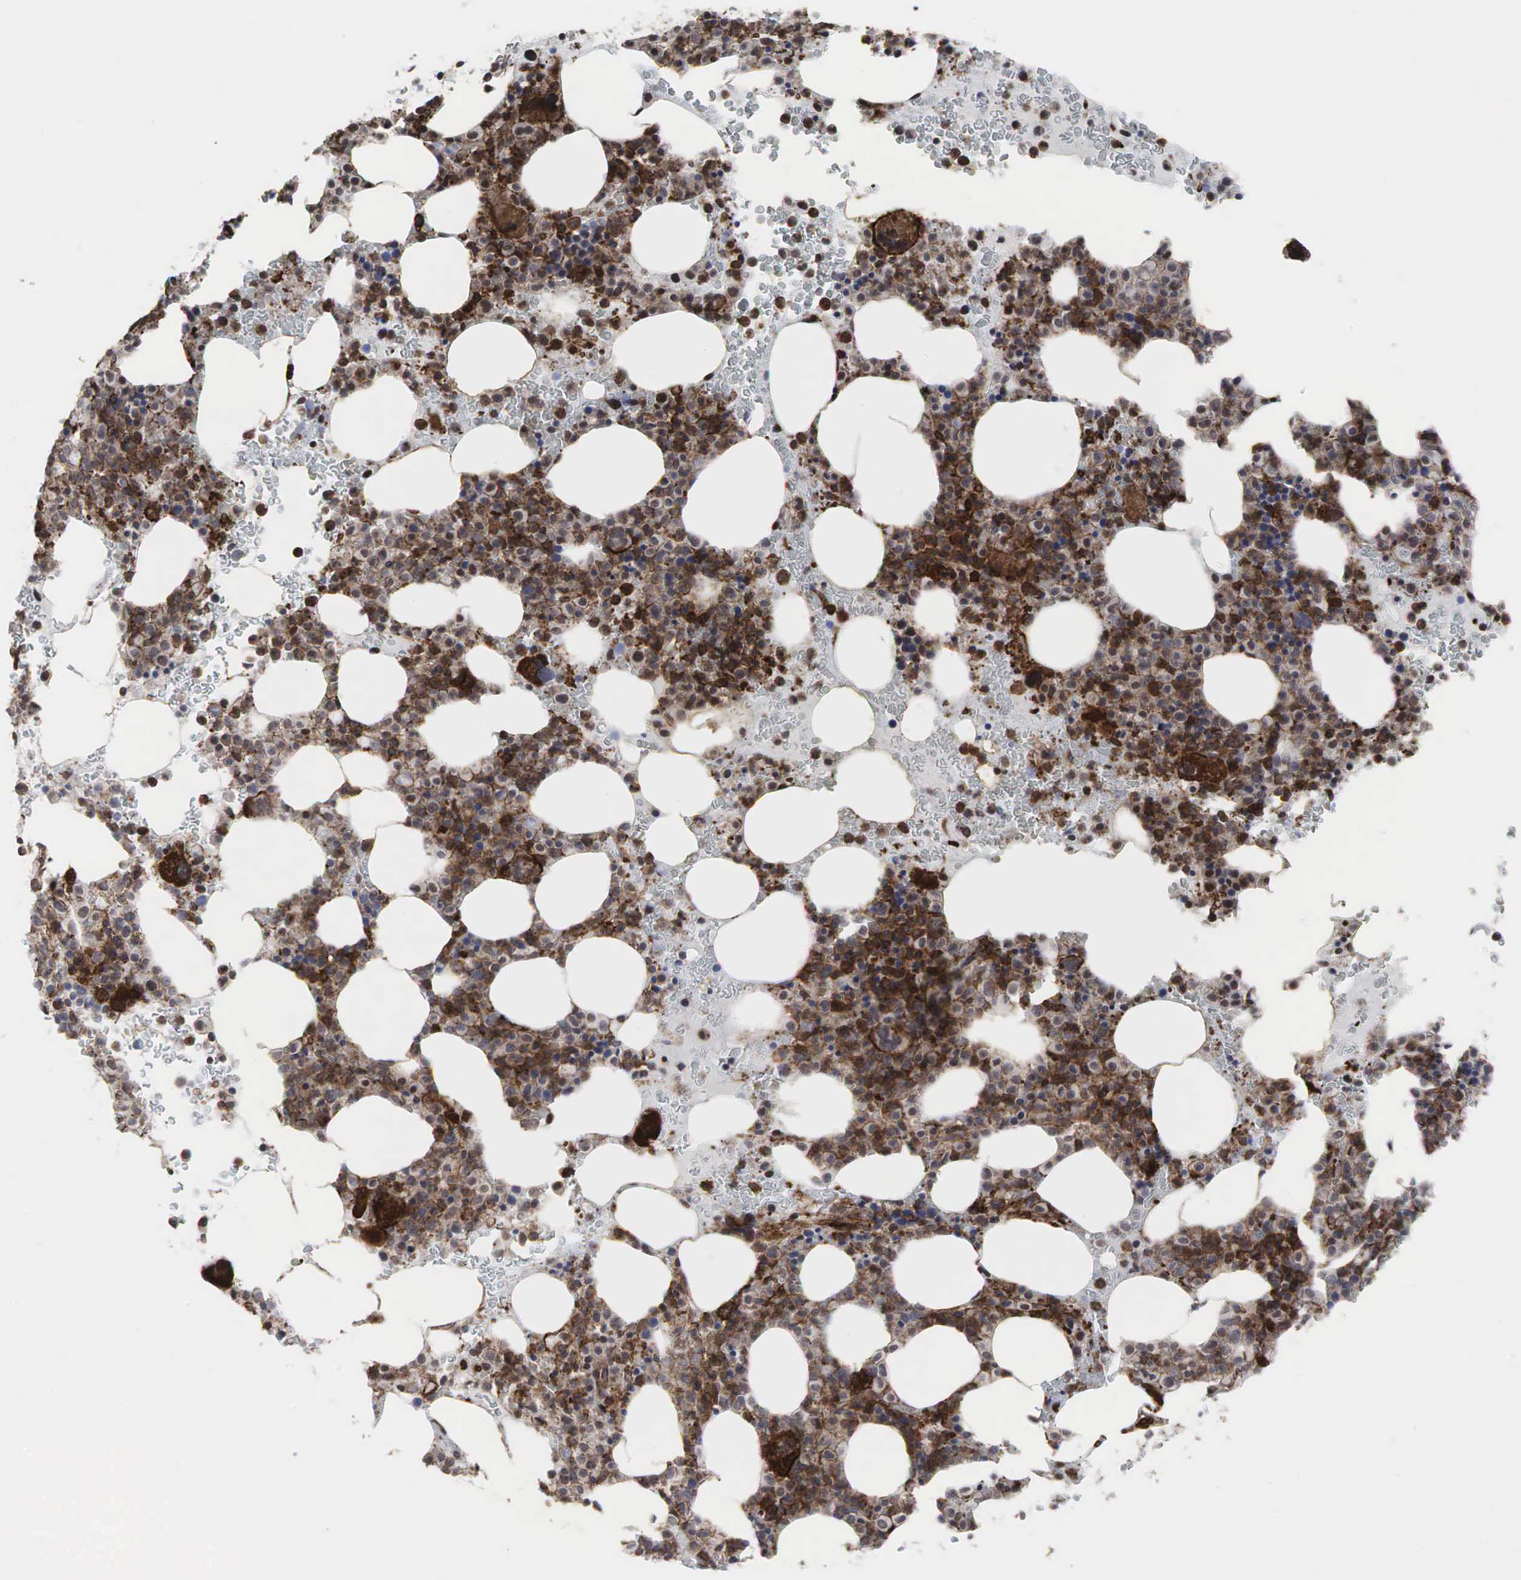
{"staining": {"intensity": "moderate", "quantity": "25%-75%", "location": "cytoplasmic/membranous,nuclear"}, "tissue": "bone marrow", "cell_type": "Hematopoietic cells", "image_type": "normal", "snomed": [{"axis": "morphology", "description": "Normal tissue, NOS"}, {"axis": "topography", "description": "Bone marrow"}], "caption": "Immunohistochemistry (IHC) of normal human bone marrow reveals medium levels of moderate cytoplasmic/membranous,nuclear expression in about 25%-75% of hematopoietic cells.", "gene": "GPRASP1", "patient": {"sex": "female", "age": 88}}